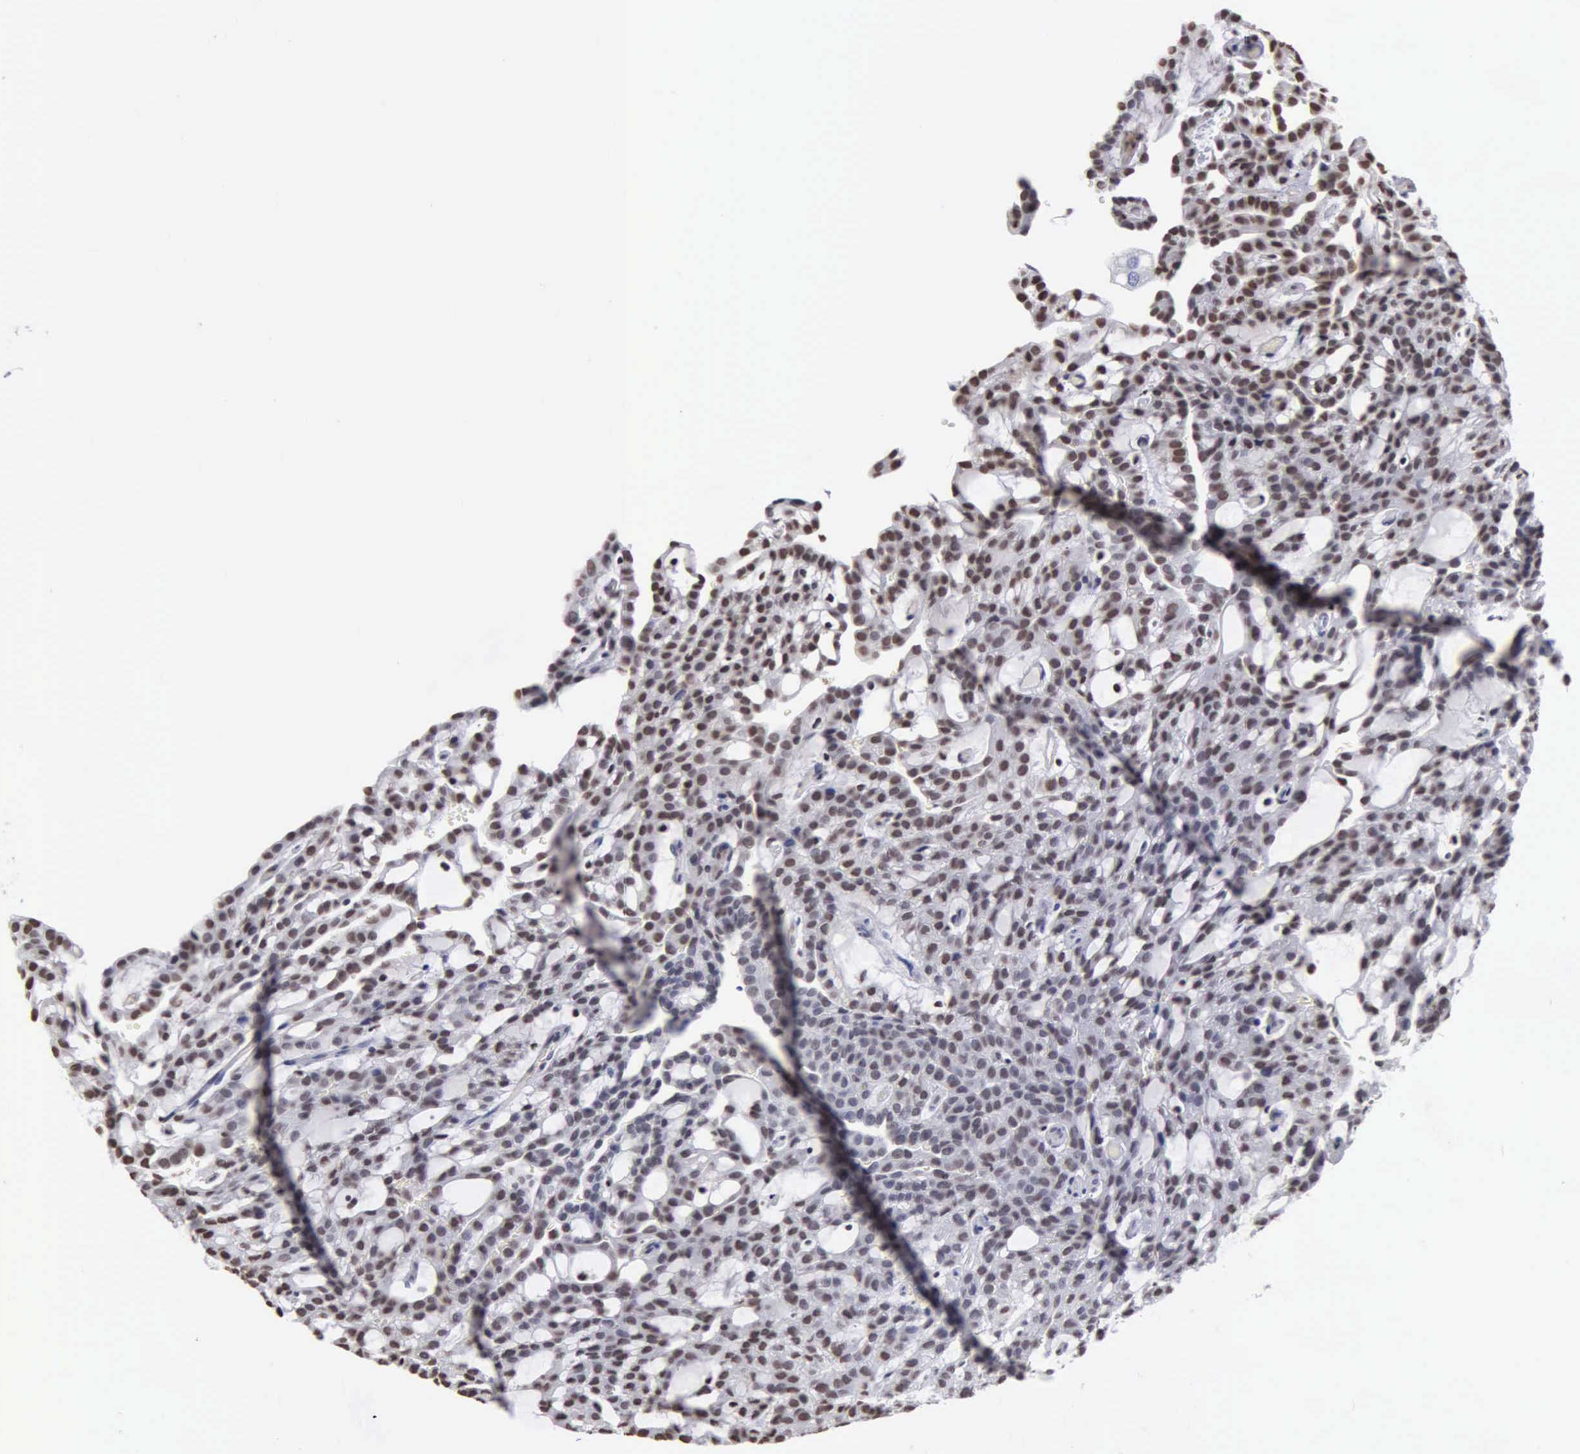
{"staining": {"intensity": "moderate", "quantity": "25%-75%", "location": "nuclear"}, "tissue": "renal cancer", "cell_type": "Tumor cells", "image_type": "cancer", "snomed": [{"axis": "morphology", "description": "Adenocarcinoma, NOS"}, {"axis": "topography", "description": "Kidney"}], "caption": "A micrograph of renal cancer (adenocarcinoma) stained for a protein reveals moderate nuclear brown staining in tumor cells.", "gene": "CCNG1", "patient": {"sex": "male", "age": 63}}